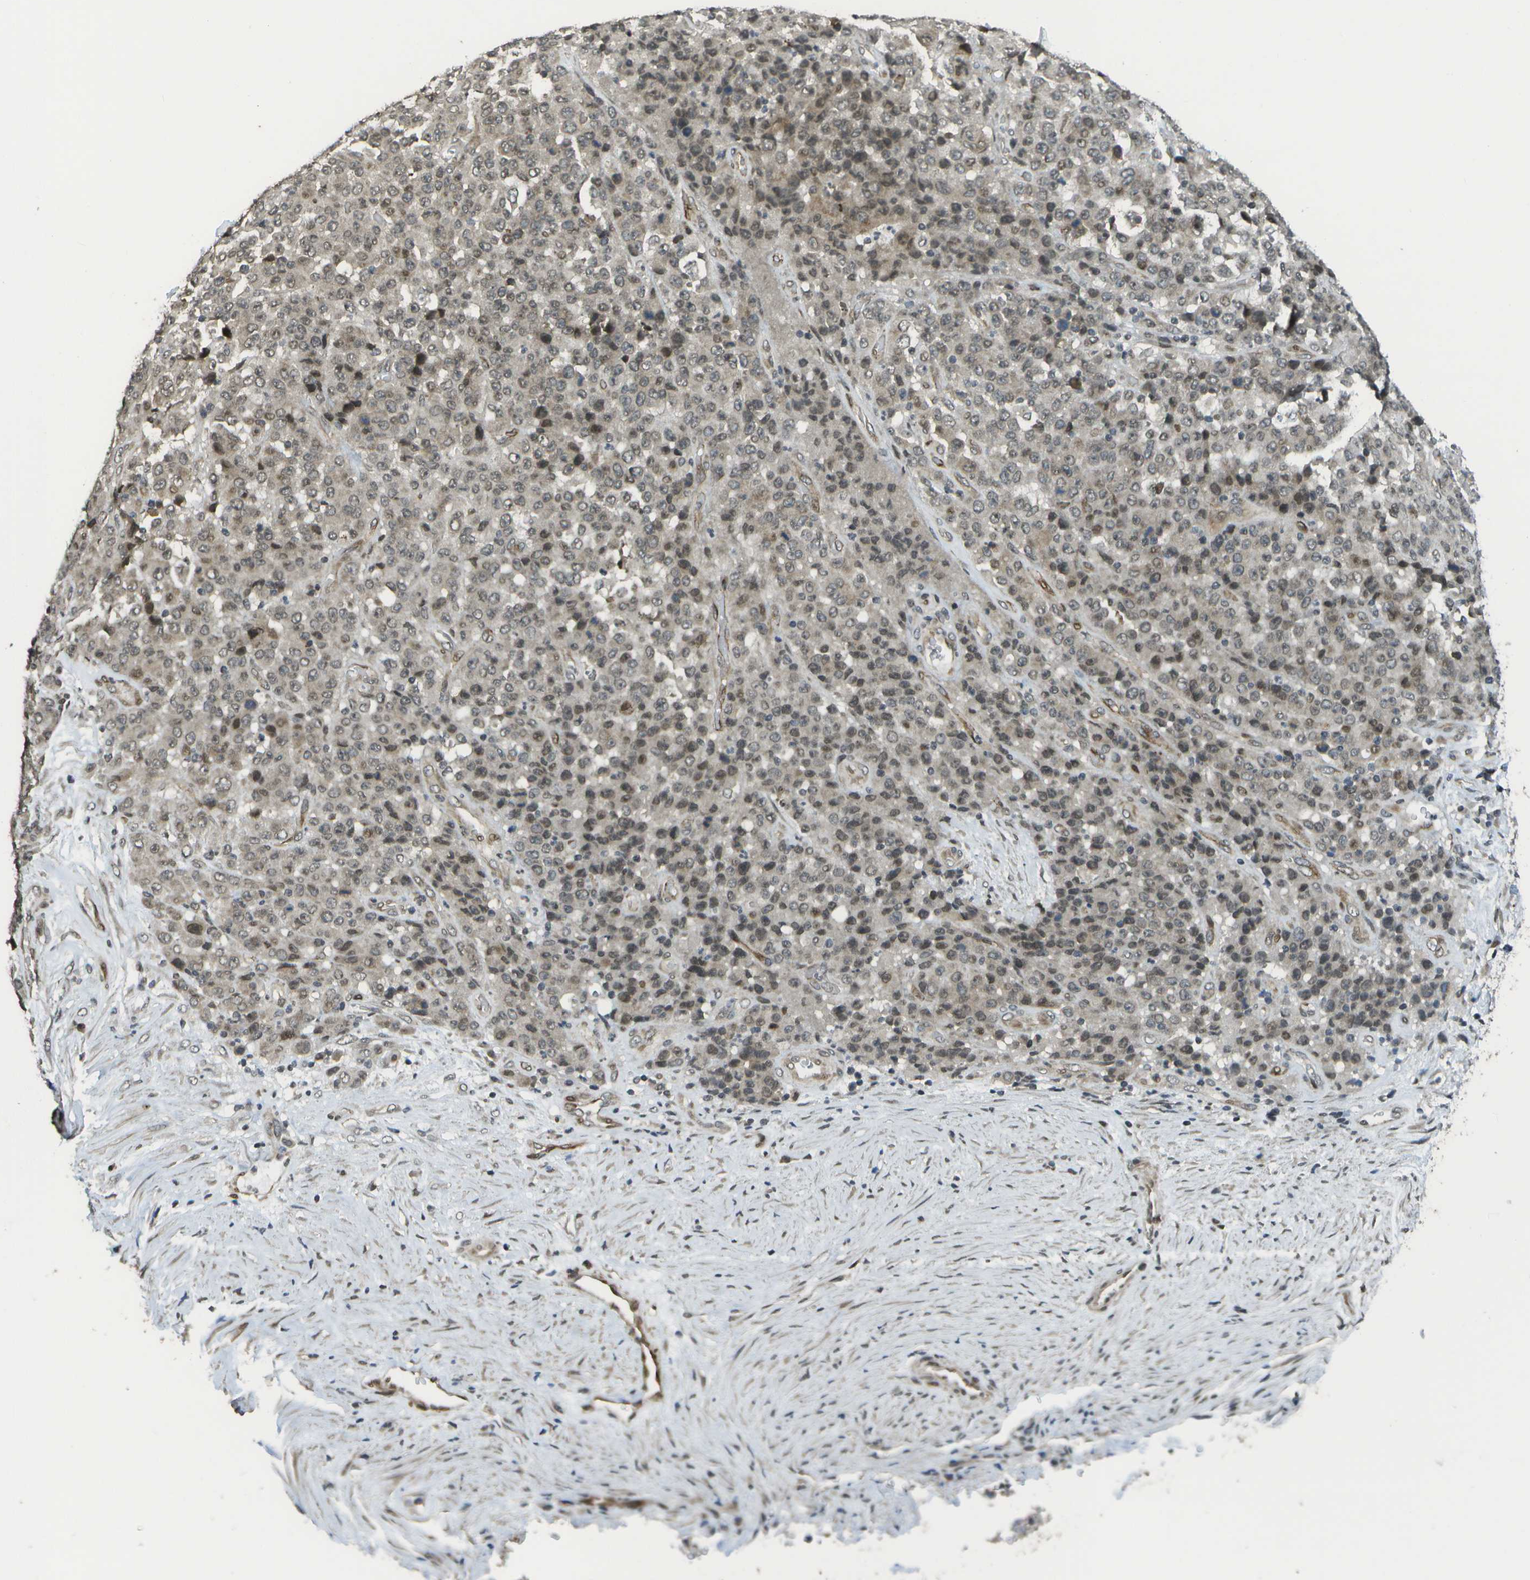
{"staining": {"intensity": "weak", "quantity": ">75%", "location": "cytoplasmic/membranous,nuclear"}, "tissue": "stomach cancer", "cell_type": "Tumor cells", "image_type": "cancer", "snomed": [{"axis": "morphology", "description": "Adenocarcinoma, NOS"}, {"axis": "topography", "description": "Stomach"}], "caption": "Immunohistochemistry (IHC) of human stomach cancer exhibits low levels of weak cytoplasmic/membranous and nuclear expression in about >75% of tumor cells. (DAB IHC with brightfield microscopy, high magnification).", "gene": "KAT5", "patient": {"sex": "female", "age": 73}}